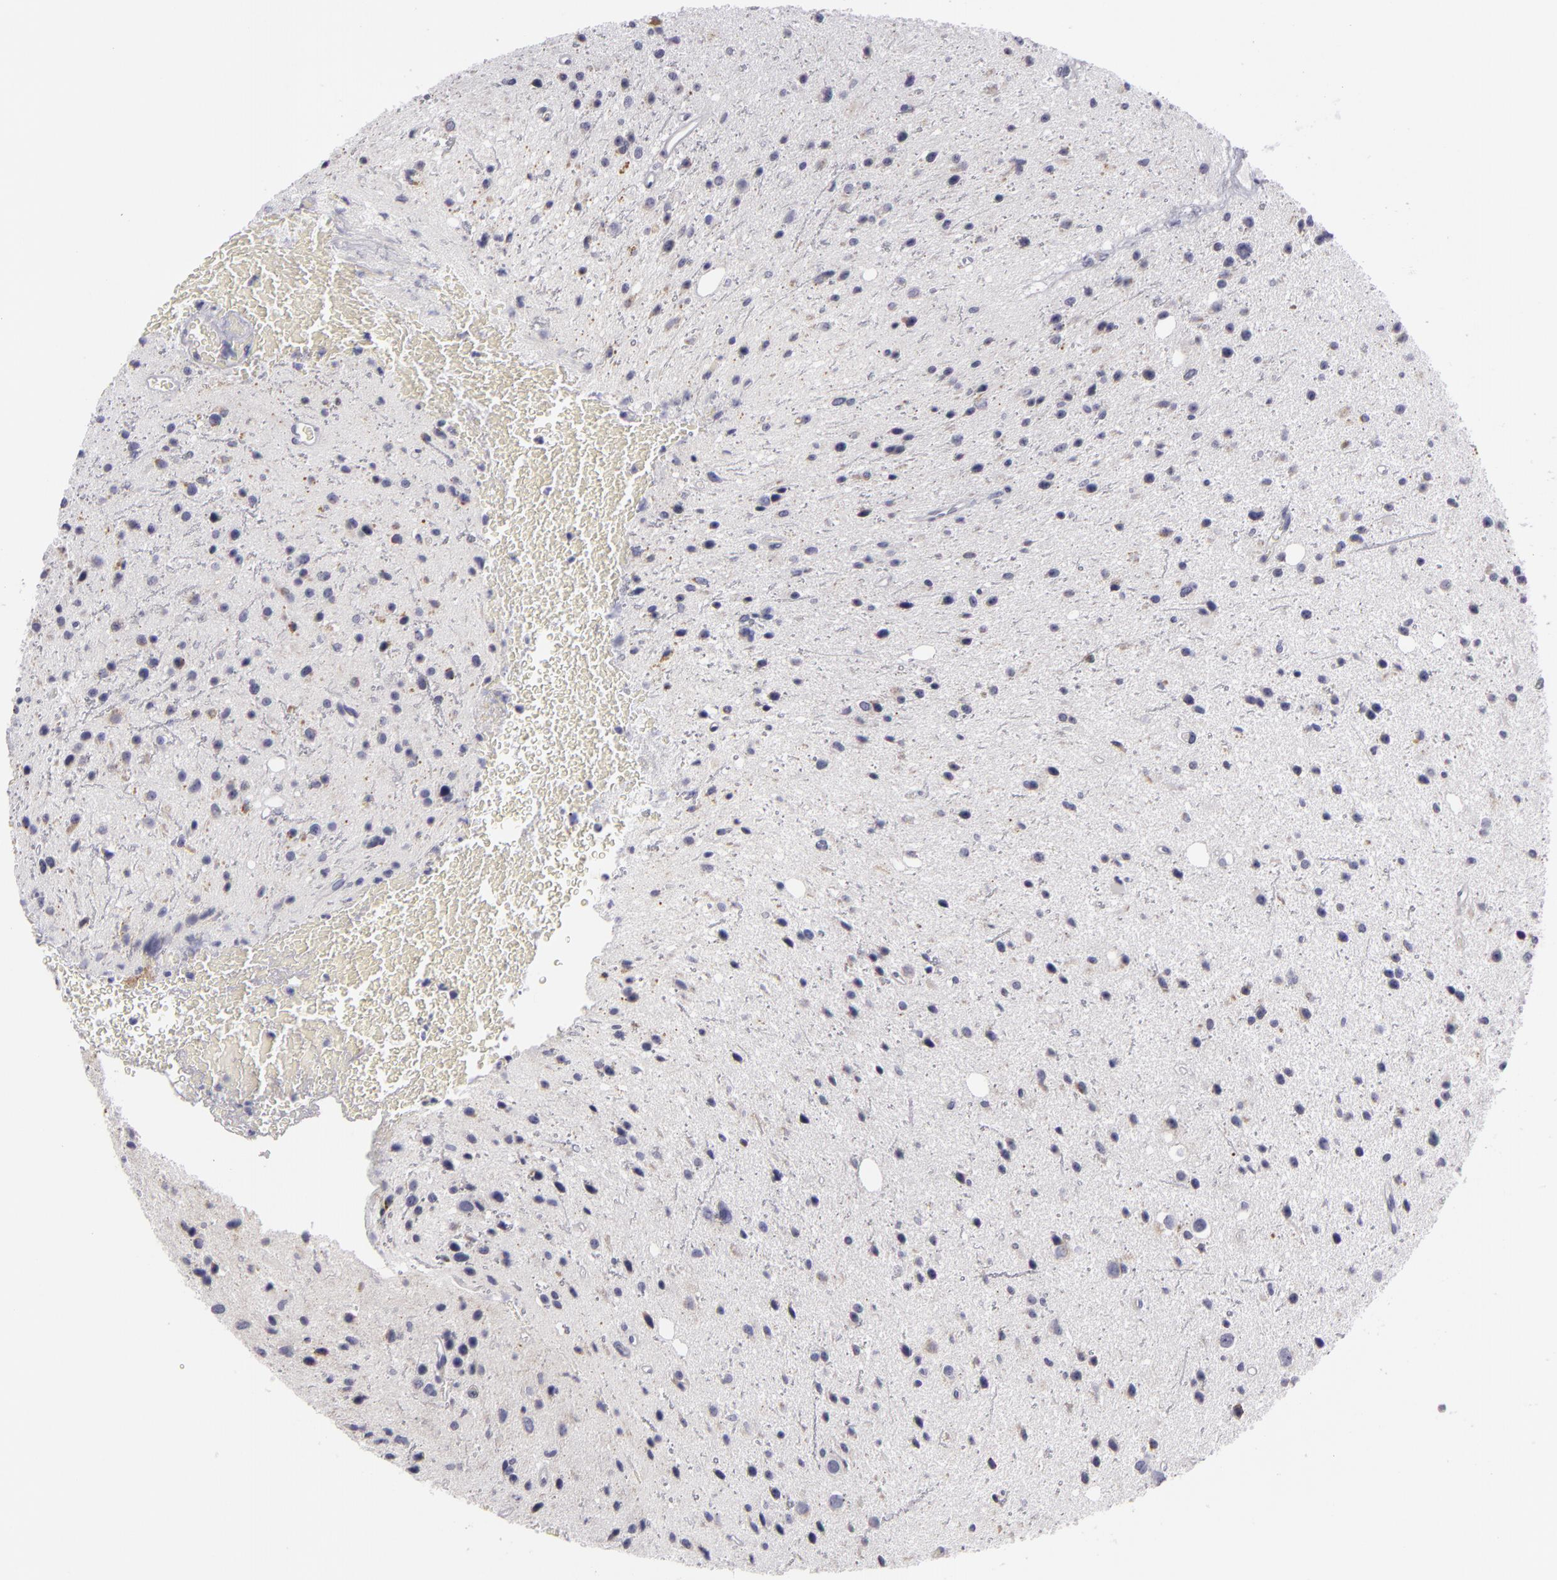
{"staining": {"intensity": "moderate", "quantity": "<25%", "location": "cytoplasmic/membranous"}, "tissue": "glioma", "cell_type": "Tumor cells", "image_type": "cancer", "snomed": [{"axis": "morphology", "description": "Glioma, malignant, Low grade"}, {"axis": "topography", "description": "Brain"}], "caption": "The image reveals a brown stain indicating the presence of a protein in the cytoplasmic/membranous of tumor cells in glioma.", "gene": "ATP2B3", "patient": {"sex": "female", "age": 46}}